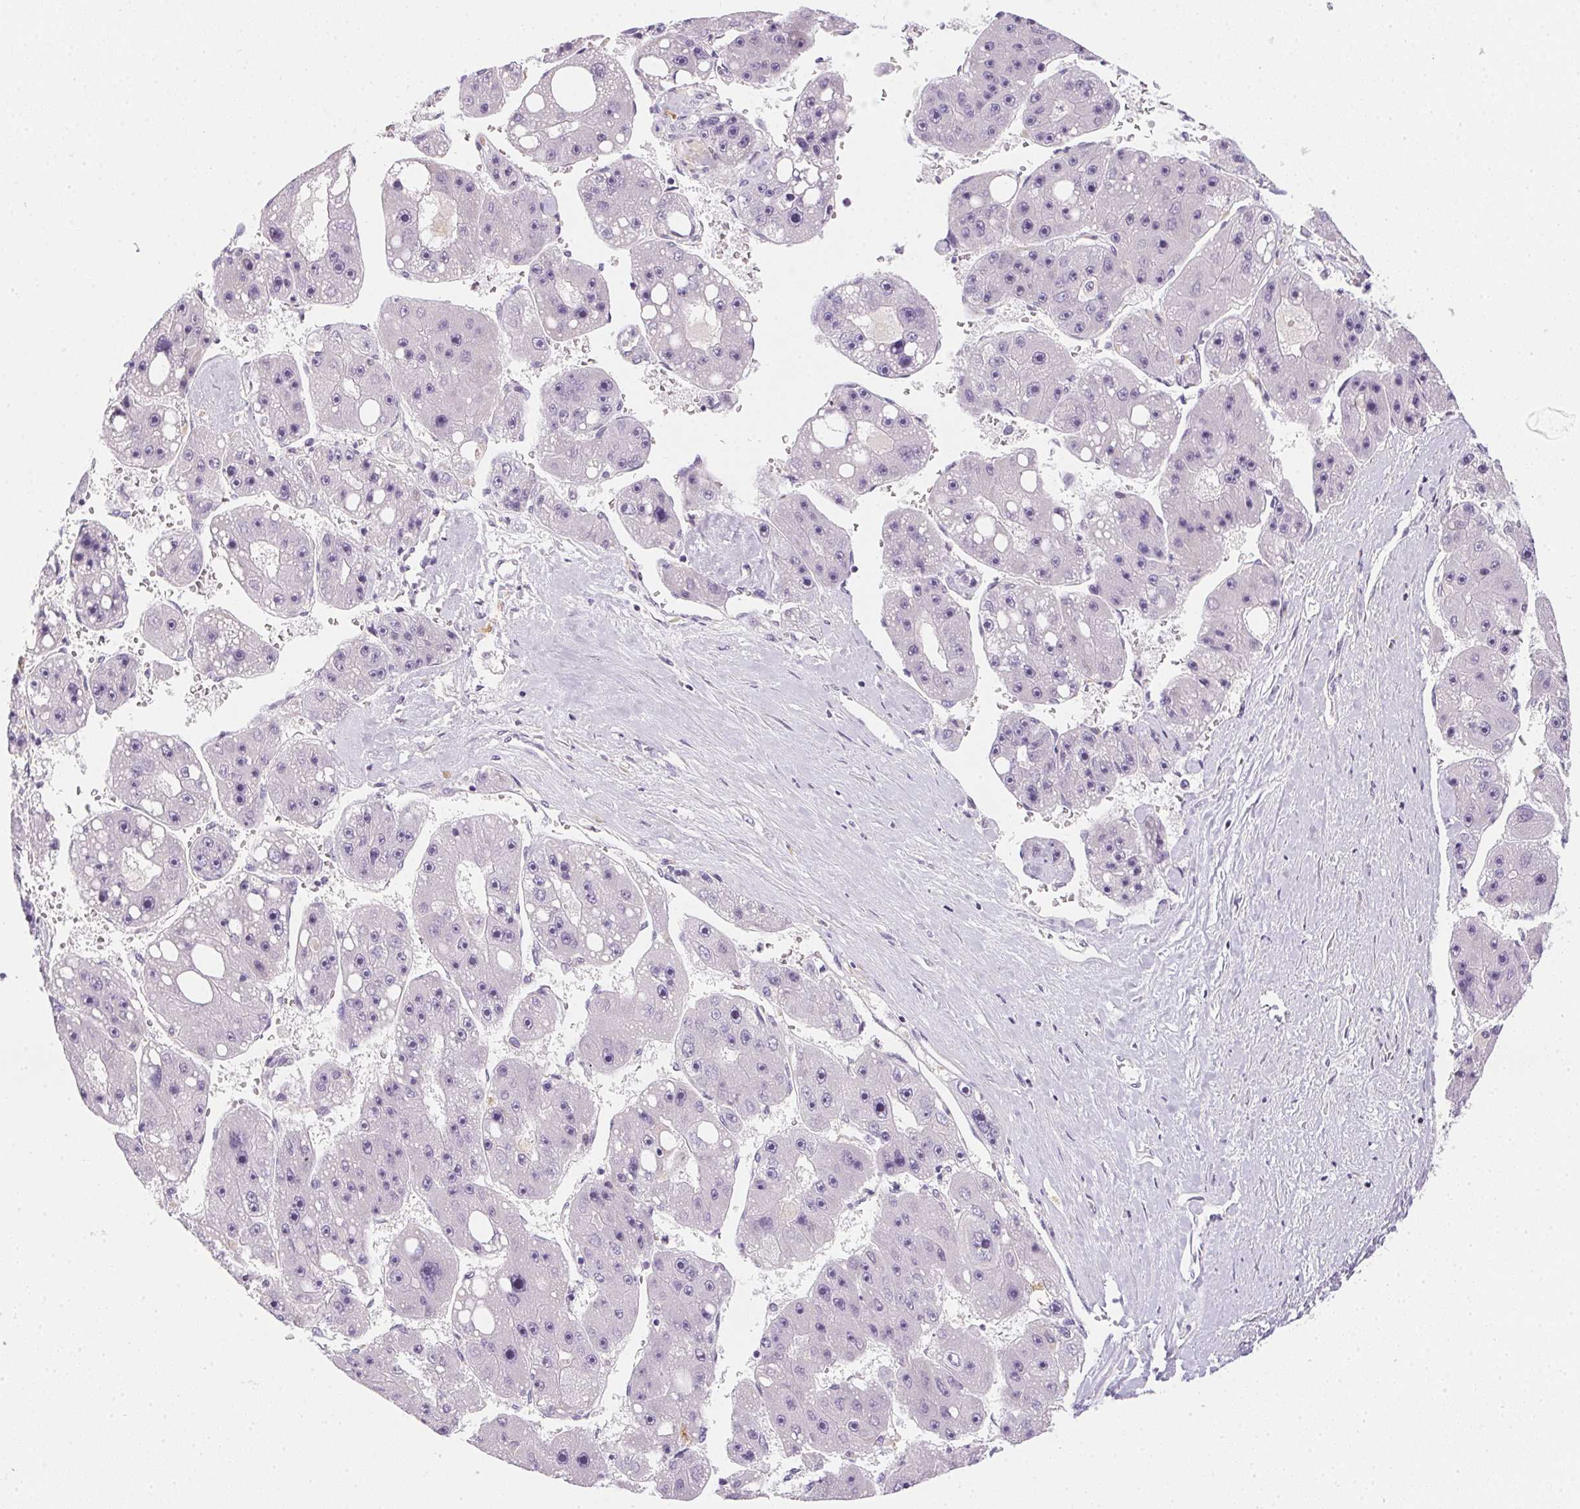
{"staining": {"intensity": "negative", "quantity": "none", "location": "none"}, "tissue": "liver cancer", "cell_type": "Tumor cells", "image_type": "cancer", "snomed": [{"axis": "morphology", "description": "Carcinoma, Hepatocellular, NOS"}, {"axis": "topography", "description": "Liver"}], "caption": "IHC micrograph of neoplastic tissue: human liver hepatocellular carcinoma stained with DAB demonstrates no significant protein staining in tumor cells.", "gene": "GSDMC", "patient": {"sex": "female", "age": 61}}